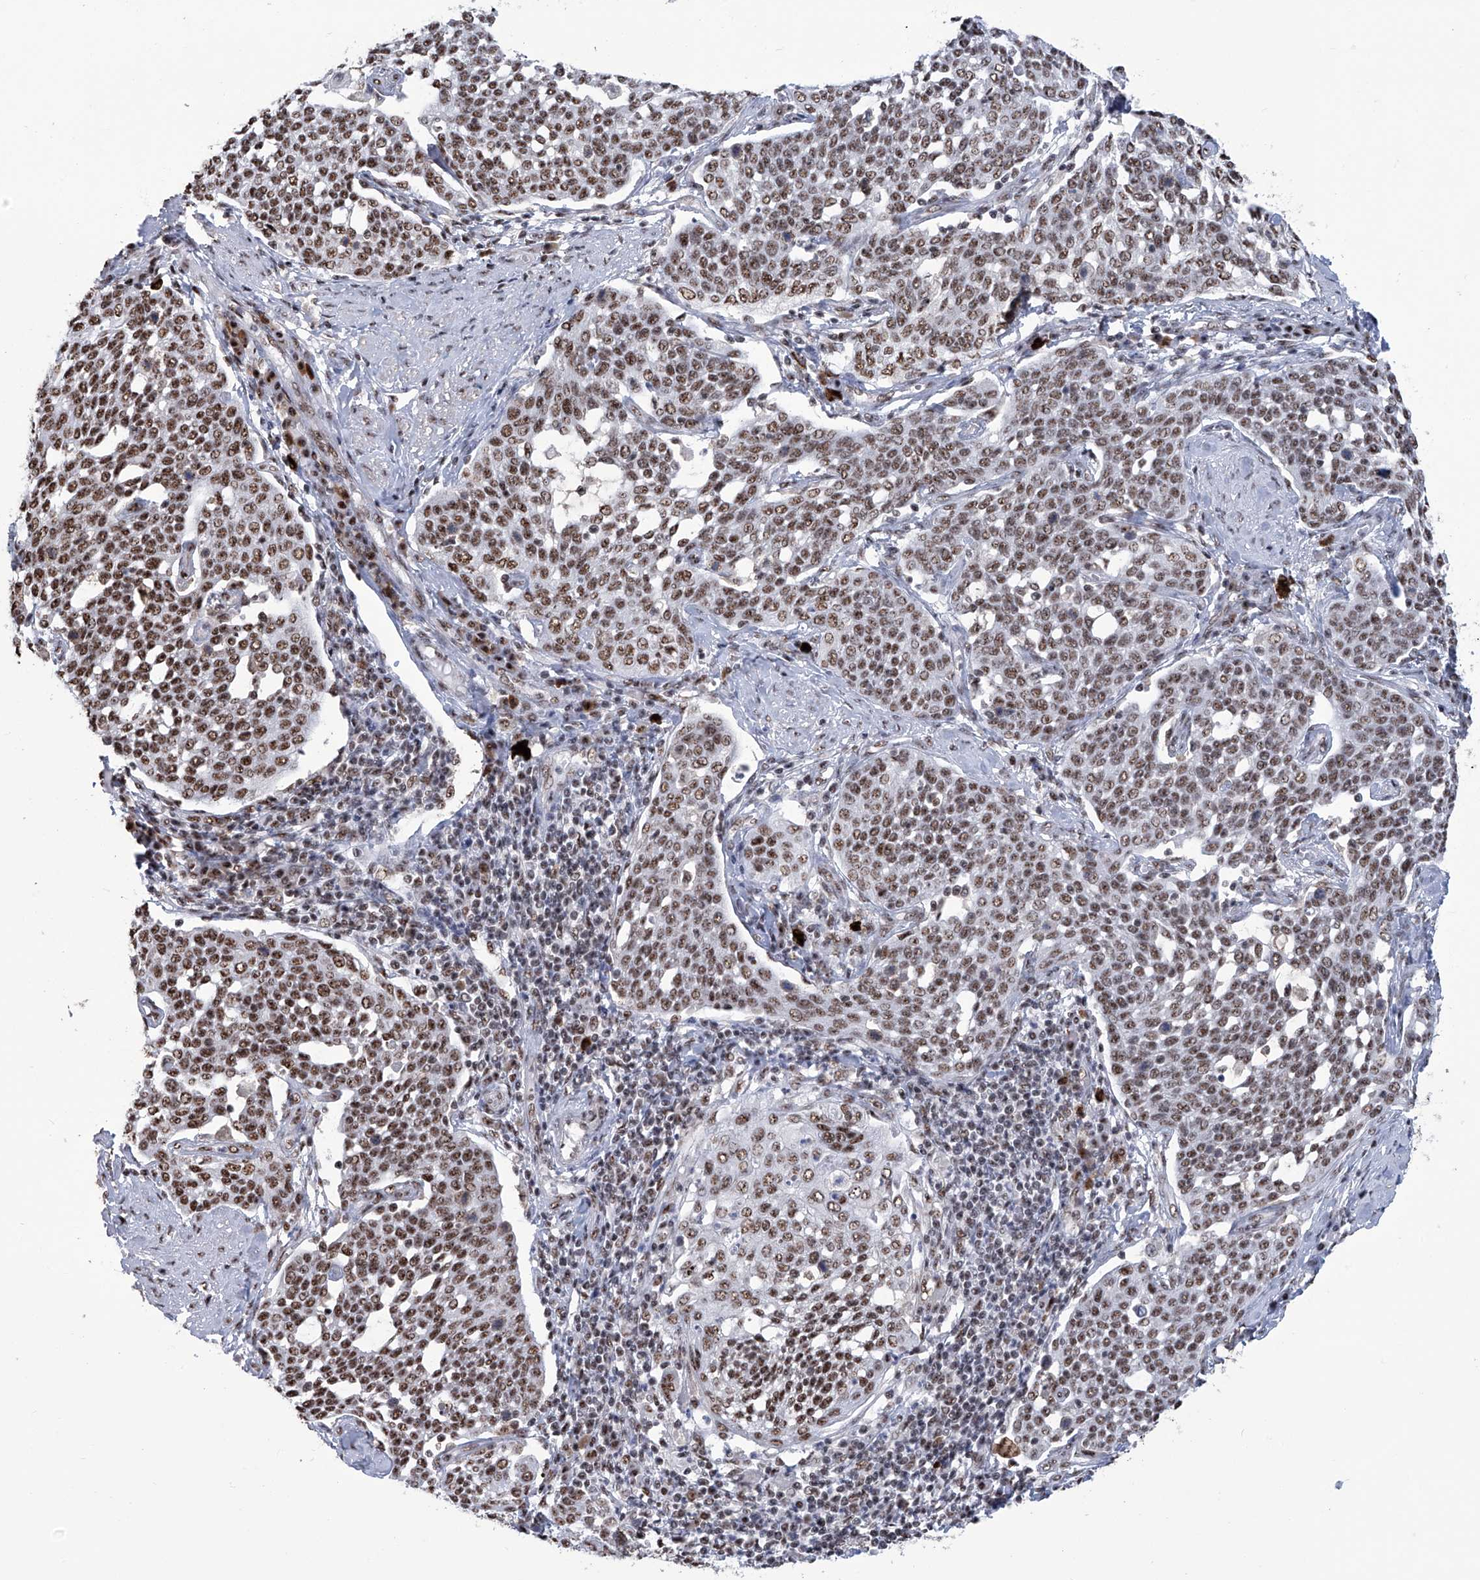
{"staining": {"intensity": "moderate", "quantity": ">75%", "location": "nuclear"}, "tissue": "cervical cancer", "cell_type": "Tumor cells", "image_type": "cancer", "snomed": [{"axis": "morphology", "description": "Squamous cell carcinoma, NOS"}, {"axis": "topography", "description": "Cervix"}], "caption": "A brown stain highlights moderate nuclear staining of a protein in cervical squamous cell carcinoma tumor cells.", "gene": "FBXL4", "patient": {"sex": "female", "age": 34}}